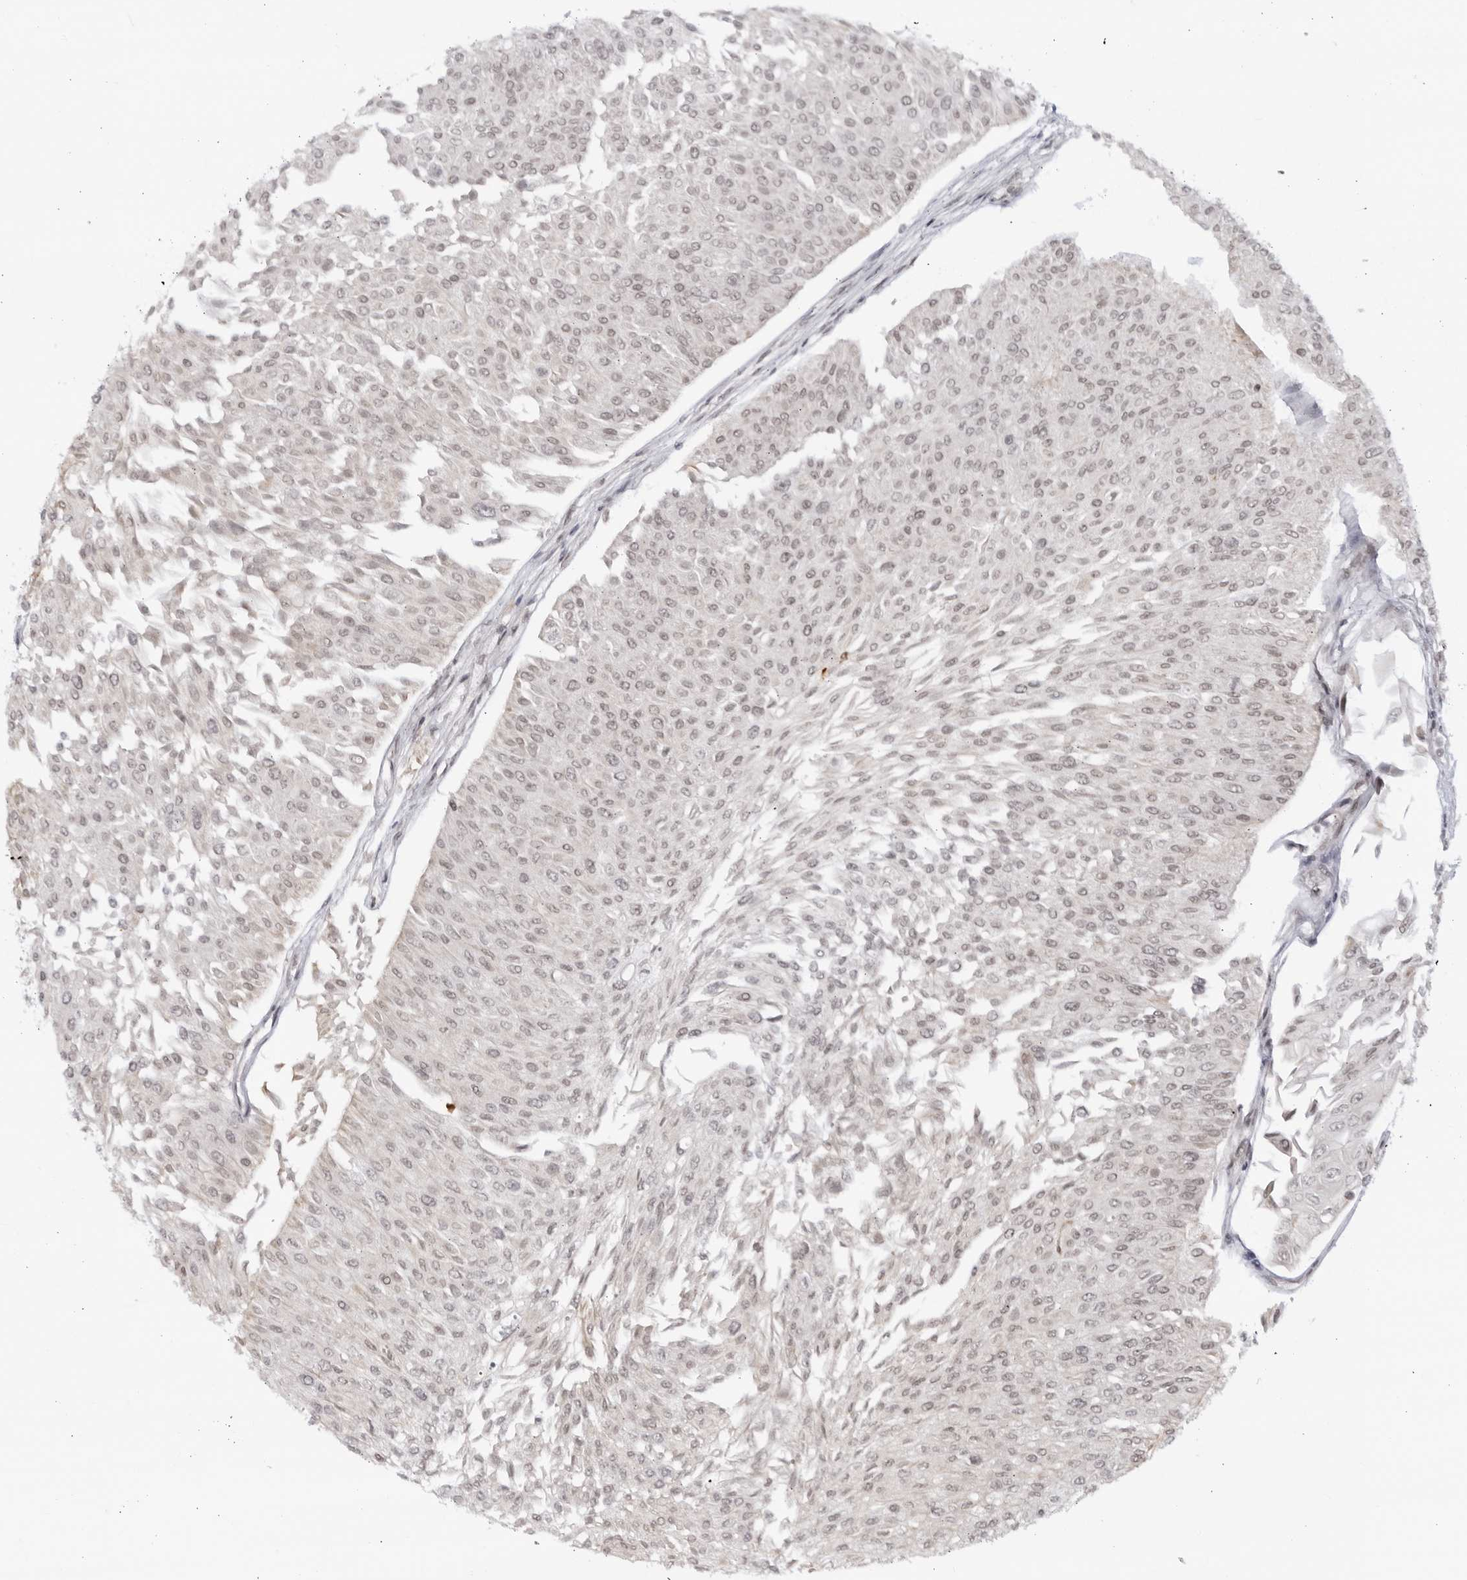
{"staining": {"intensity": "weak", "quantity": "25%-75%", "location": "nuclear"}, "tissue": "urothelial cancer", "cell_type": "Tumor cells", "image_type": "cancer", "snomed": [{"axis": "morphology", "description": "Urothelial carcinoma, Low grade"}, {"axis": "topography", "description": "Urinary bladder"}], "caption": "This is a photomicrograph of immunohistochemistry (IHC) staining of urothelial carcinoma (low-grade), which shows weak expression in the nuclear of tumor cells.", "gene": "RASGEF1C", "patient": {"sex": "male", "age": 67}}